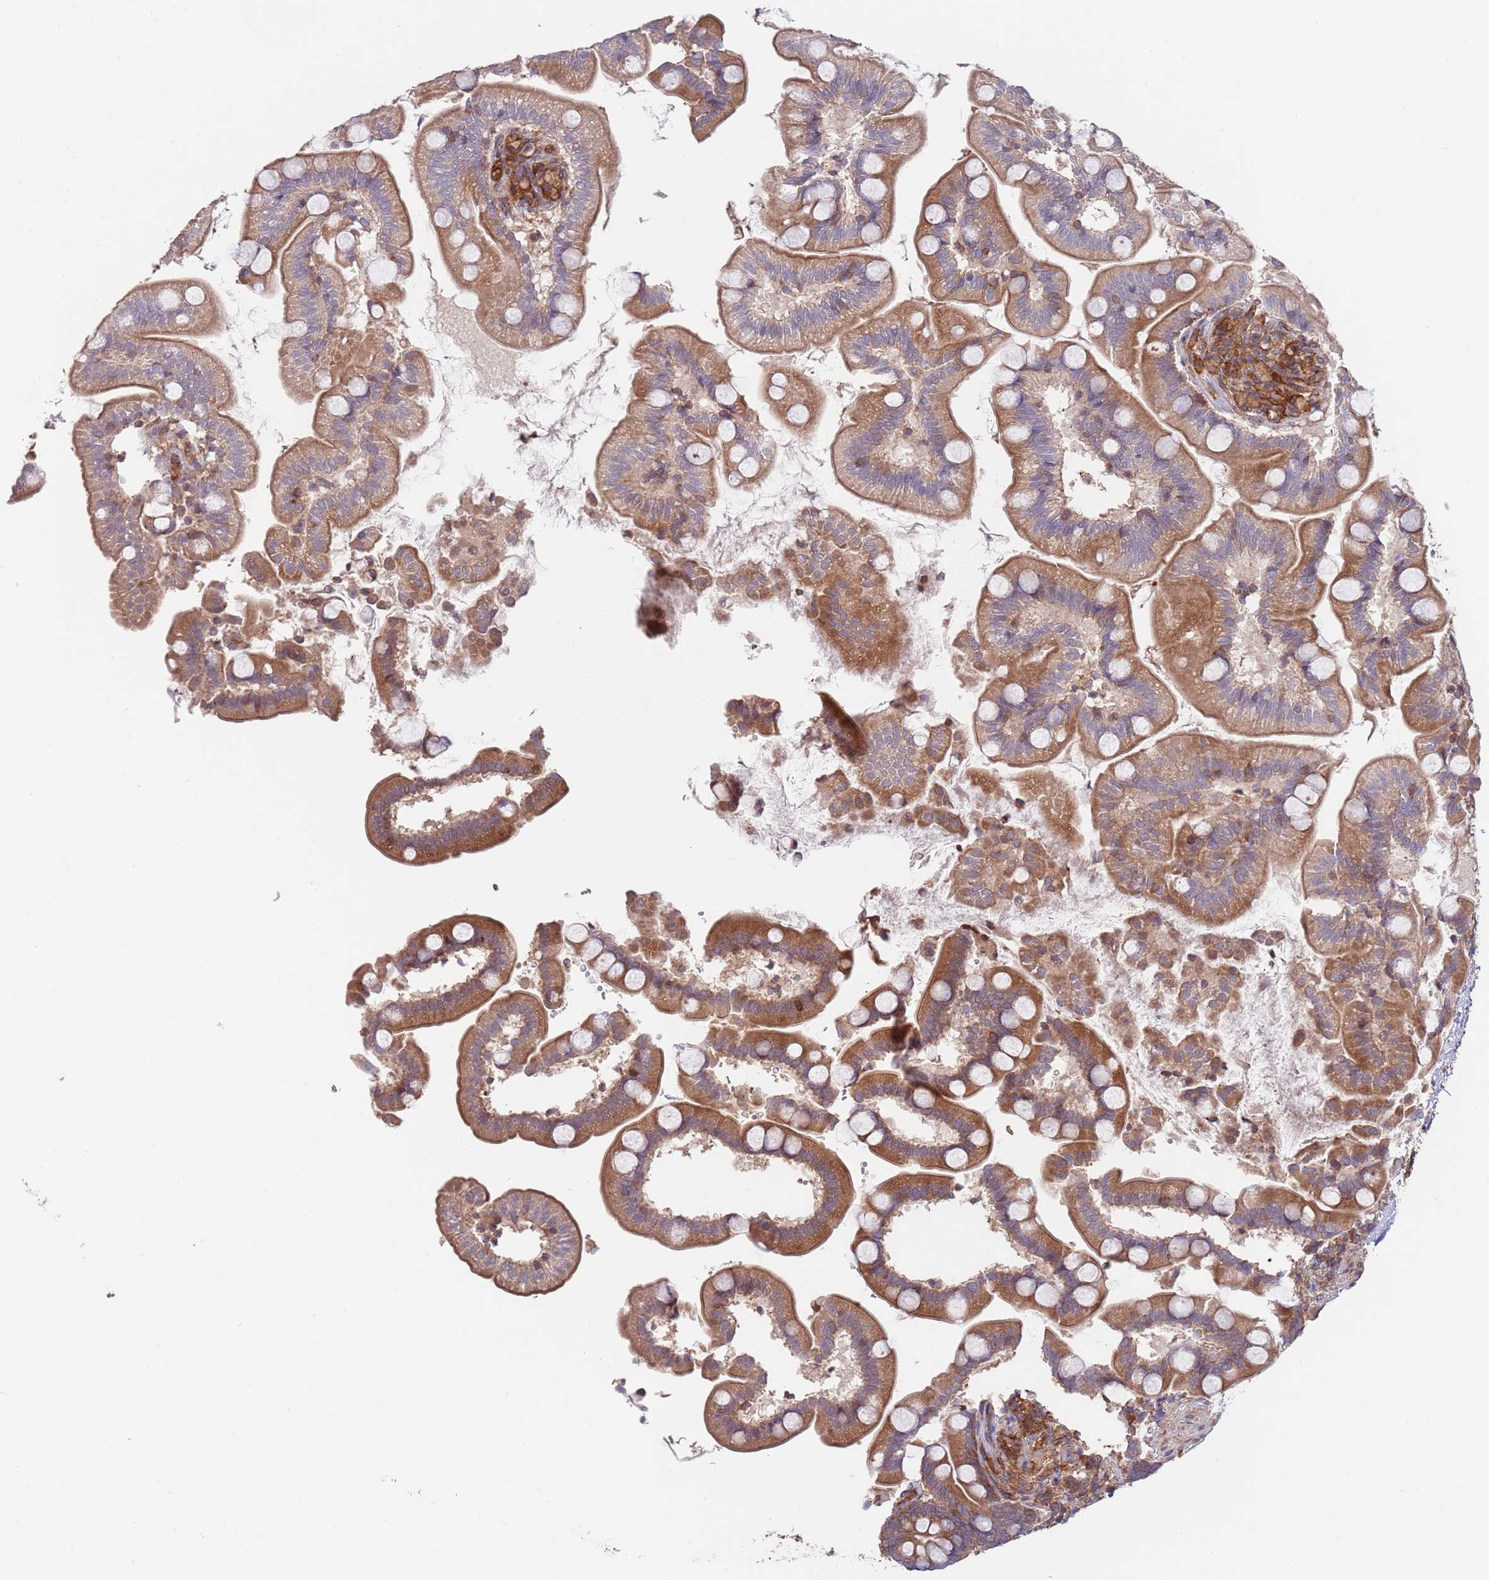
{"staining": {"intensity": "moderate", "quantity": ">75%", "location": "cytoplasmic/membranous"}, "tissue": "small intestine", "cell_type": "Glandular cells", "image_type": "normal", "snomed": [{"axis": "morphology", "description": "Normal tissue, NOS"}, {"axis": "topography", "description": "Small intestine"}], "caption": "DAB (3,3'-diaminobenzidine) immunohistochemical staining of normal small intestine displays moderate cytoplasmic/membranous protein staining in approximately >75% of glandular cells. (Stains: DAB in brown, nuclei in blue, Microscopy: brightfield microscopy at high magnification).", "gene": "RNF19B", "patient": {"sex": "female", "age": 64}}